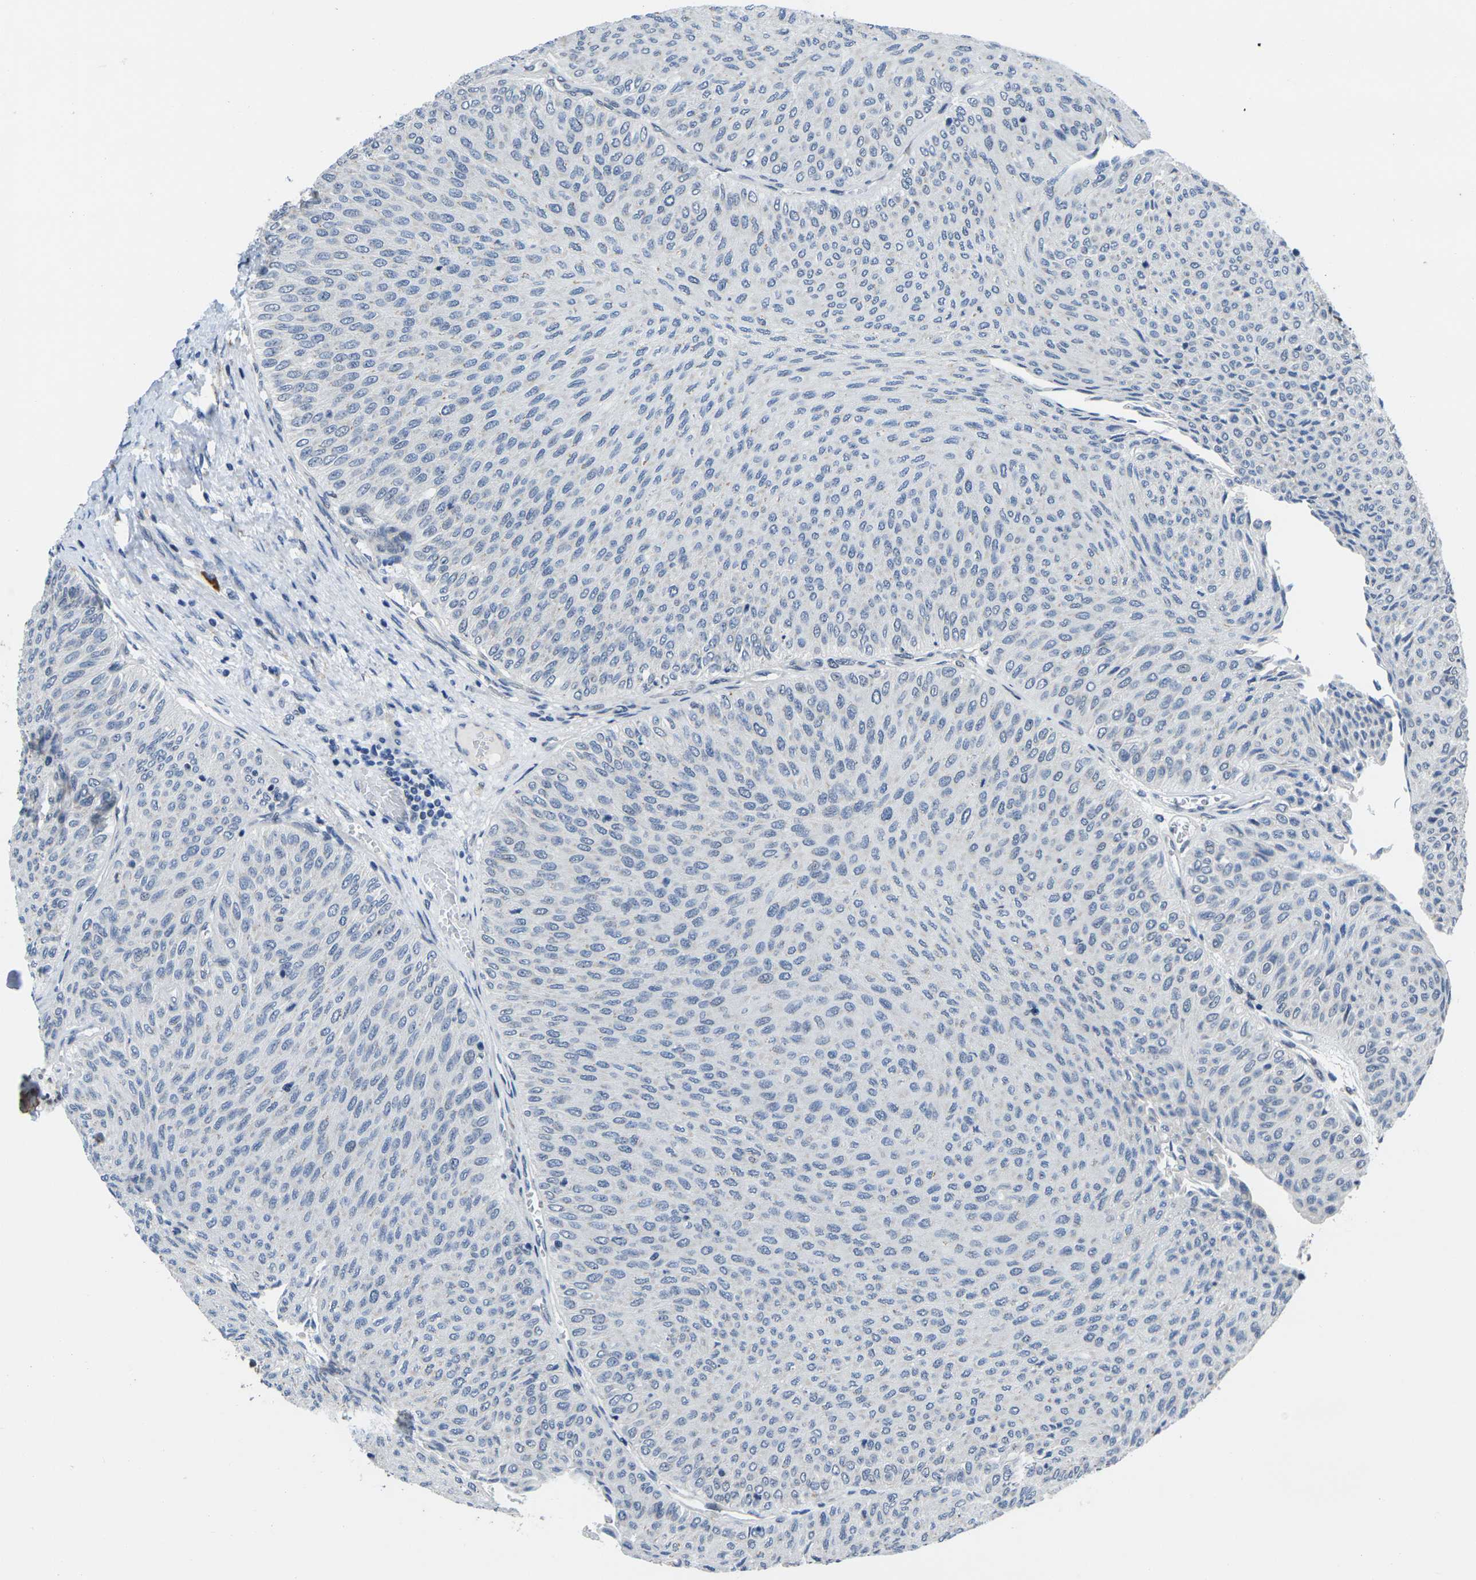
{"staining": {"intensity": "negative", "quantity": "none", "location": "none"}, "tissue": "urothelial cancer", "cell_type": "Tumor cells", "image_type": "cancer", "snomed": [{"axis": "morphology", "description": "Urothelial carcinoma, Low grade"}, {"axis": "topography", "description": "Urinary bladder"}], "caption": "A high-resolution photomicrograph shows immunohistochemistry staining of urothelial carcinoma (low-grade), which demonstrates no significant positivity in tumor cells.", "gene": "RBM7", "patient": {"sex": "male", "age": 78}}